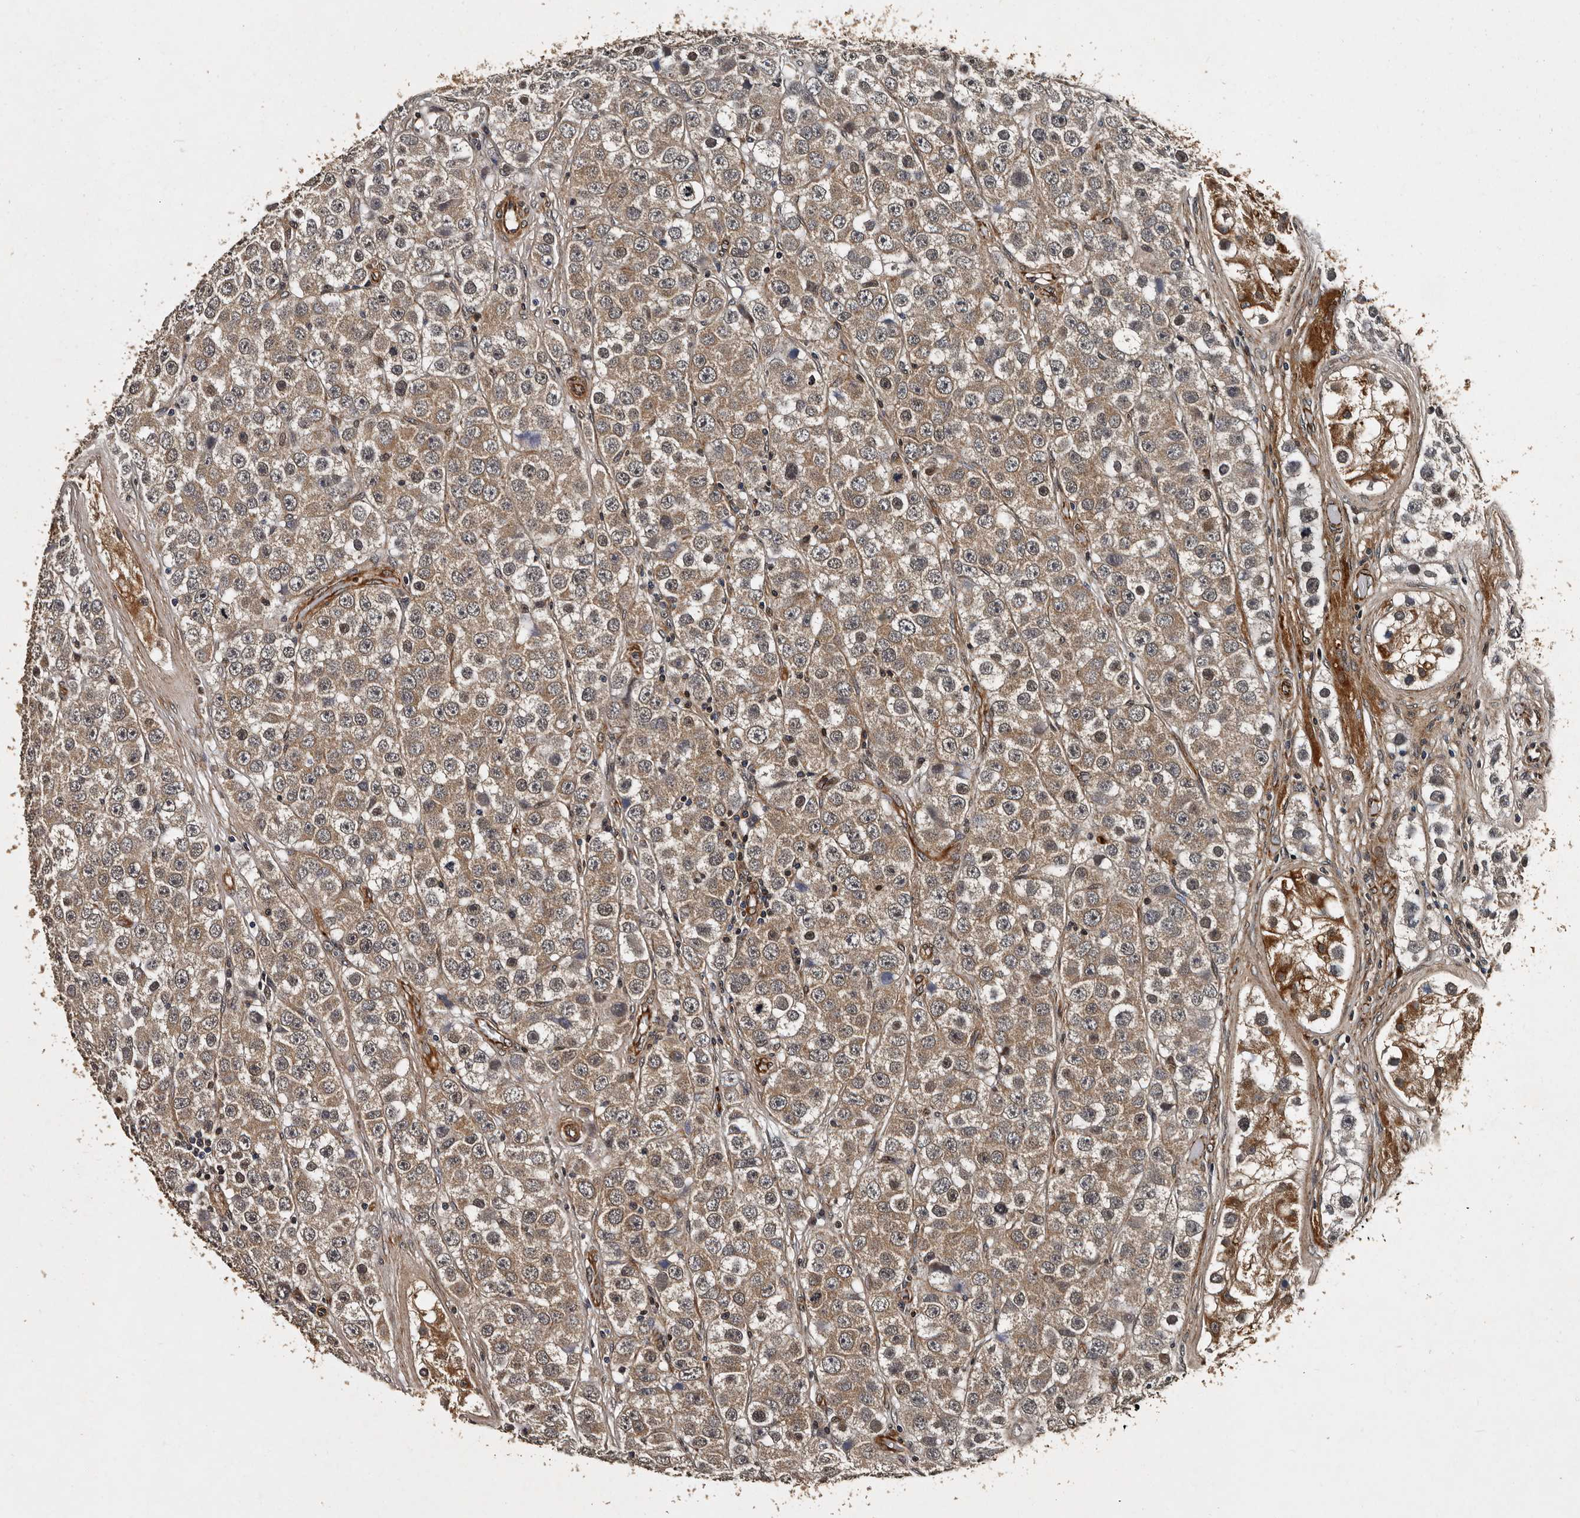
{"staining": {"intensity": "weak", "quantity": ">75%", "location": "cytoplasmic/membranous"}, "tissue": "testis cancer", "cell_type": "Tumor cells", "image_type": "cancer", "snomed": [{"axis": "morphology", "description": "Seminoma, NOS"}, {"axis": "topography", "description": "Testis"}], "caption": "Immunohistochemistry micrograph of neoplastic tissue: testis cancer stained using immunohistochemistry displays low levels of weak protein expression localized specifically in the cytoplasmic/membranous of tumor cells, appearing as a cytoplasmic/membranous brown color.", "gene": "CPNE3", "patient": {"sex": "male", "age": 28}}